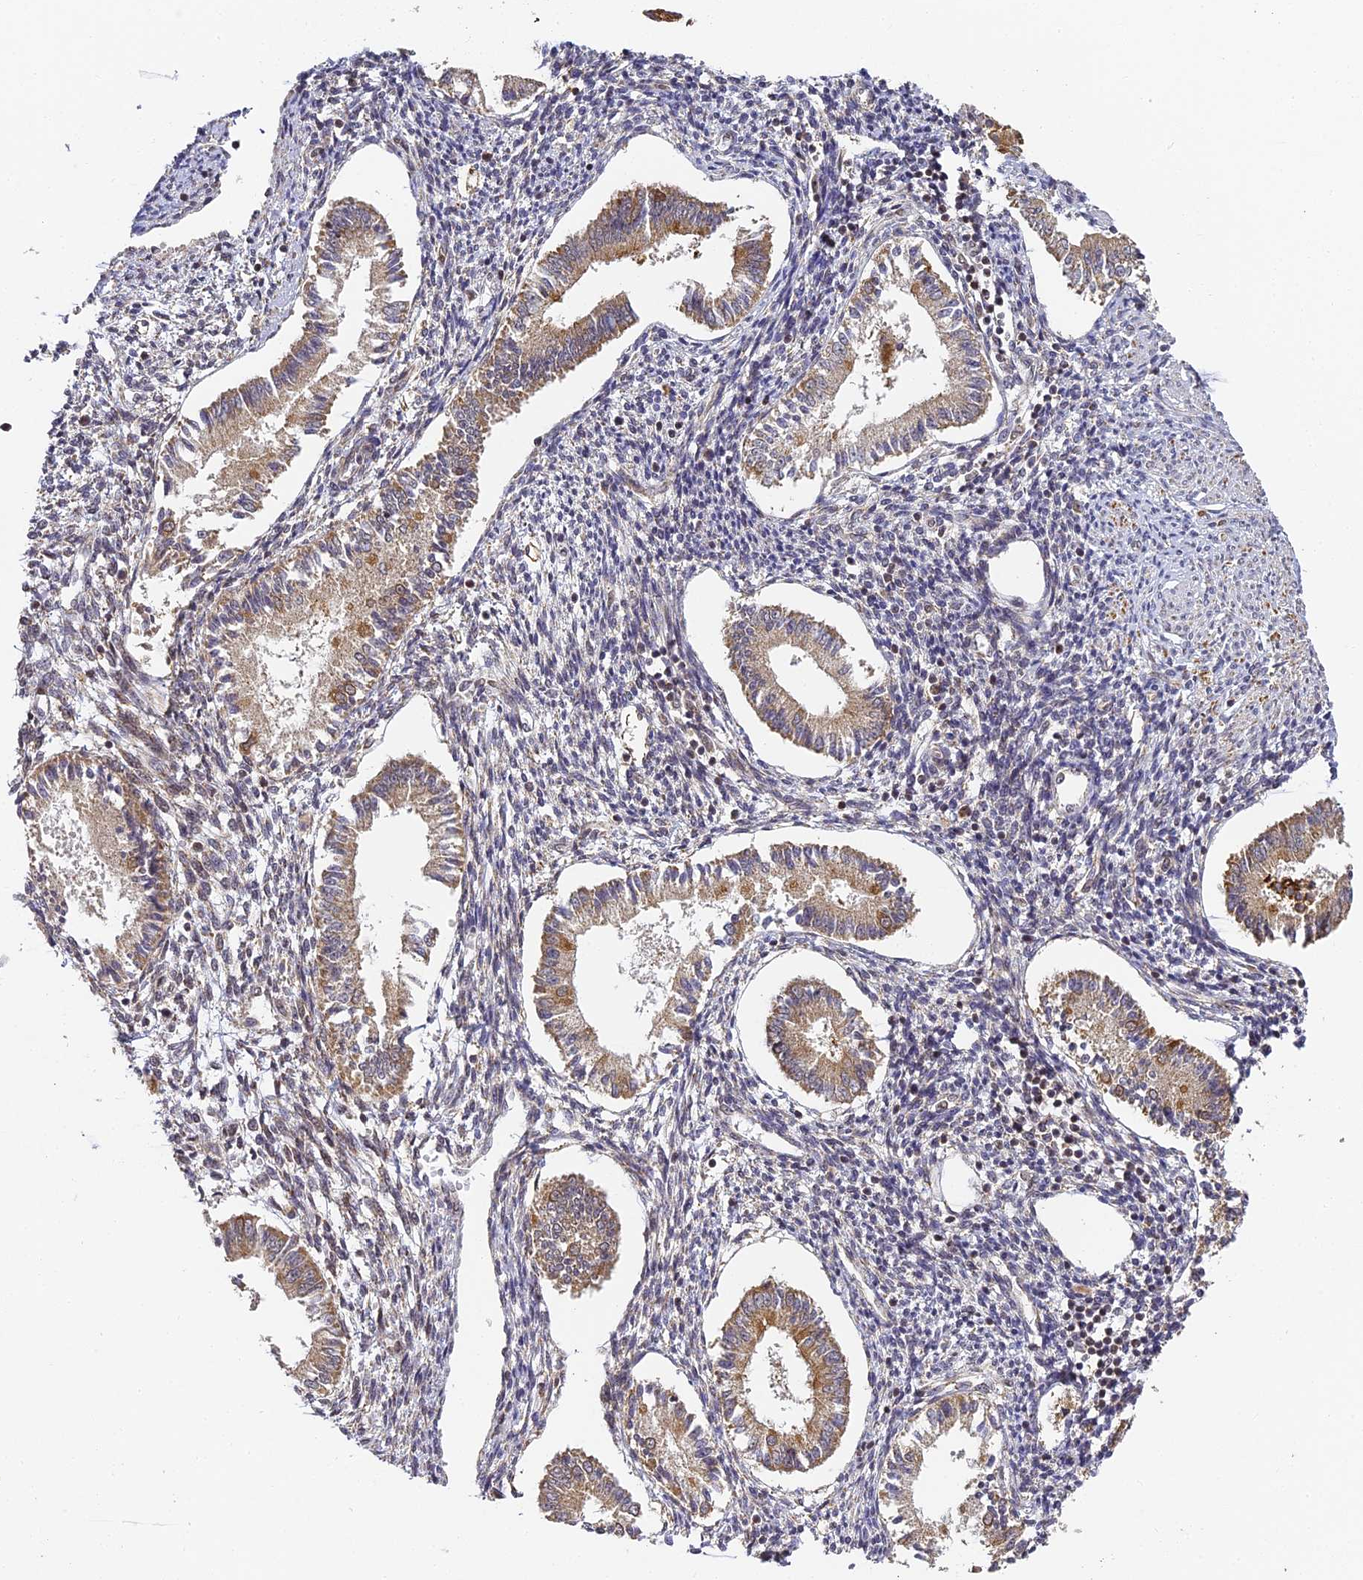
{"staining": {"intensity": "moderate", "quantity": "<25%", "location": "cytoplasmic/membranous"}, "tissue": "endometrium", "cell_type": "Cells in endometrial stroma", "image_type": "normal", "snomed": [{"axis": "morphology", "description": "Normal tissue, NOS"}, {"axis": "topography", "description": "Uterus"}, {"axis": "topography", "description": "Endometrium"}], "caption": "This is an image of immunohistochemistry staining of benign endometrium, which shows moderate expression in the cytoplasmic/membranous of cells in endometrial stroma.", "gene": "DNAAF10", "patient": {"sex": "female", "age": 48}}